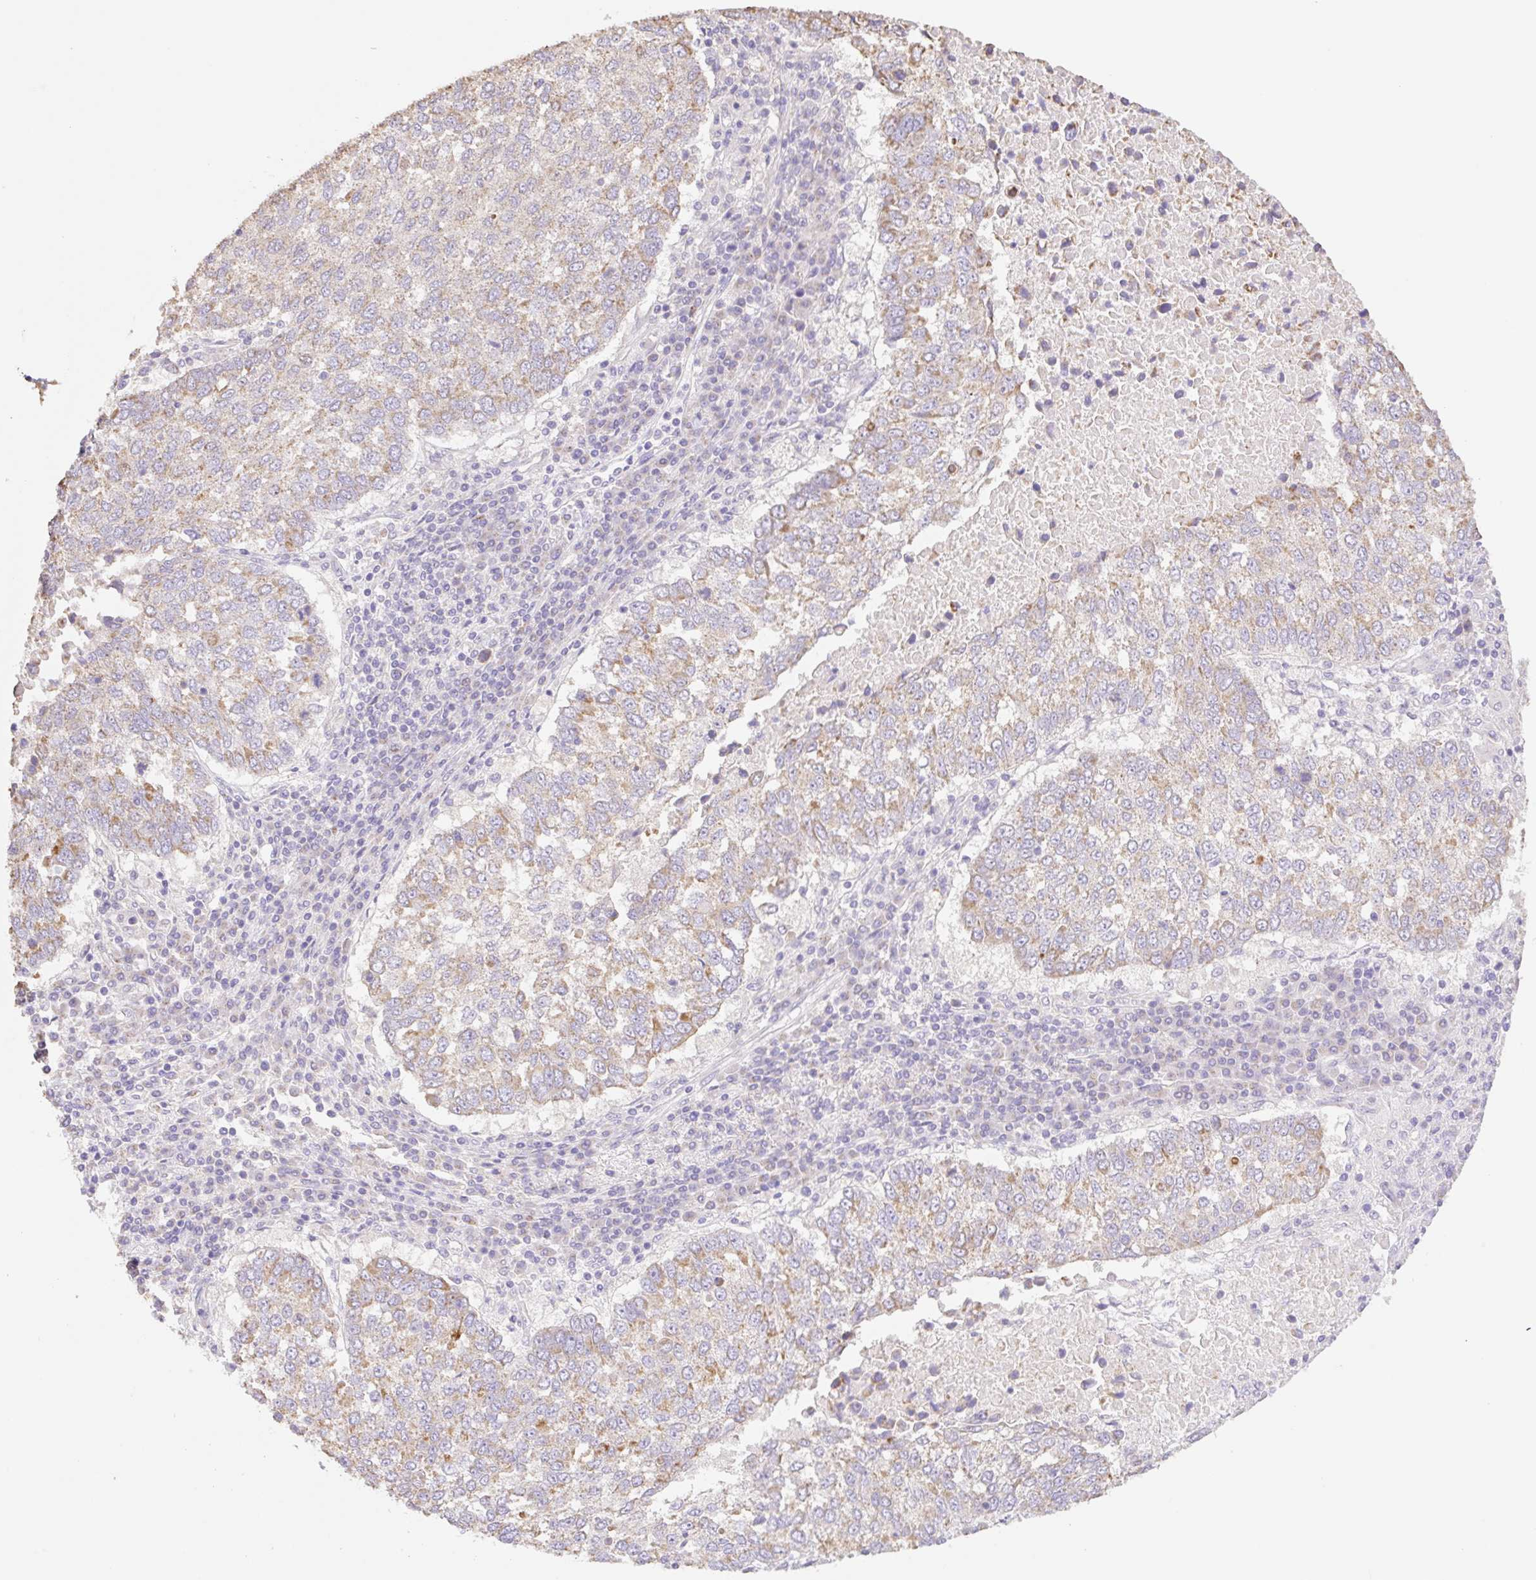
{"staining": {"intensity": "weak", "quantity": "25%-75%", "location": "cytoplasmic/membranous"}, "tissue": "lung cancer", "cell_type": "Tumor cells", "image_type": "cancer", "snomed": [{"axis": "morphology", "description": "Squamous cell carcinoma, NOS"}, {"axis": "topography", "description": "Lung"}], "caption": "Protein analysis of lung squamous cell carcinoma tissue reveals weak cytoplasmic/membranous staining in about 25%-75% of tumor cells.", "gene": "COPZ2", "patient": {"sex": "male", "age": 73}}